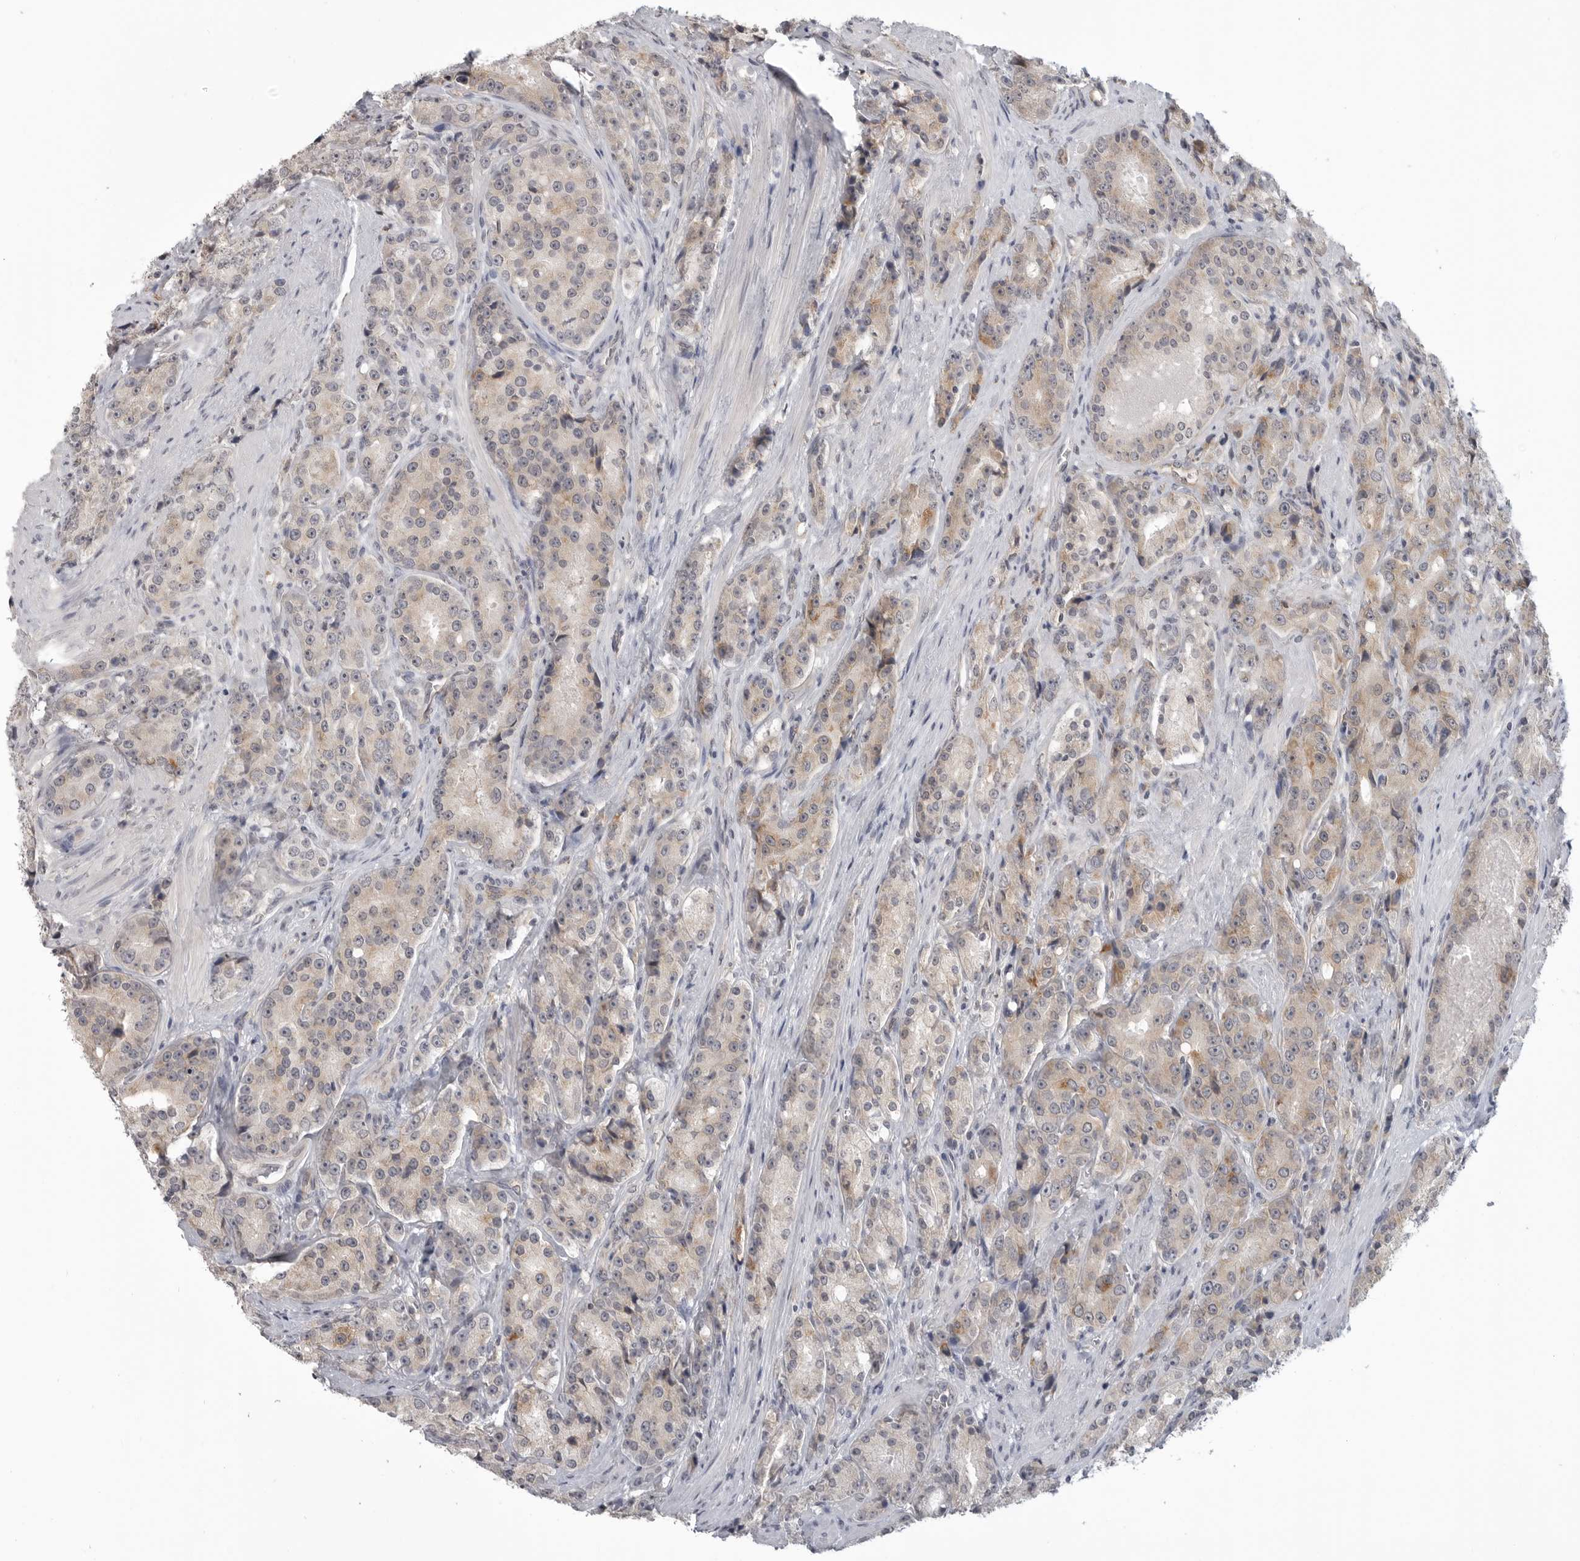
{"staining": {"intensity": "weak", "quantity": "25%-75%", "location": "cytoplasmic/membranous"}, "tissue": "prostate cancer", "cell_type": "Tumor cells", "image_type": "cancer", "snomed": [{"axis": "morphology", "description": "Adenocarcinoma, High grade"}, {"axis": "topography", "description": "Prostate"}], "caption": "Immunohistochemistry (IHC) micrograph of neoplastic tissue: prostate cancer stained using immunohistochemistry reveals low levels of weak protein expression localized specifically in the cytoplasmic/membranous of tumor cells, appearing as a cytoplasmic/membranous brown color.", "gene": "IFNGR1", "patient": {"sex": "male", "age": 60}}